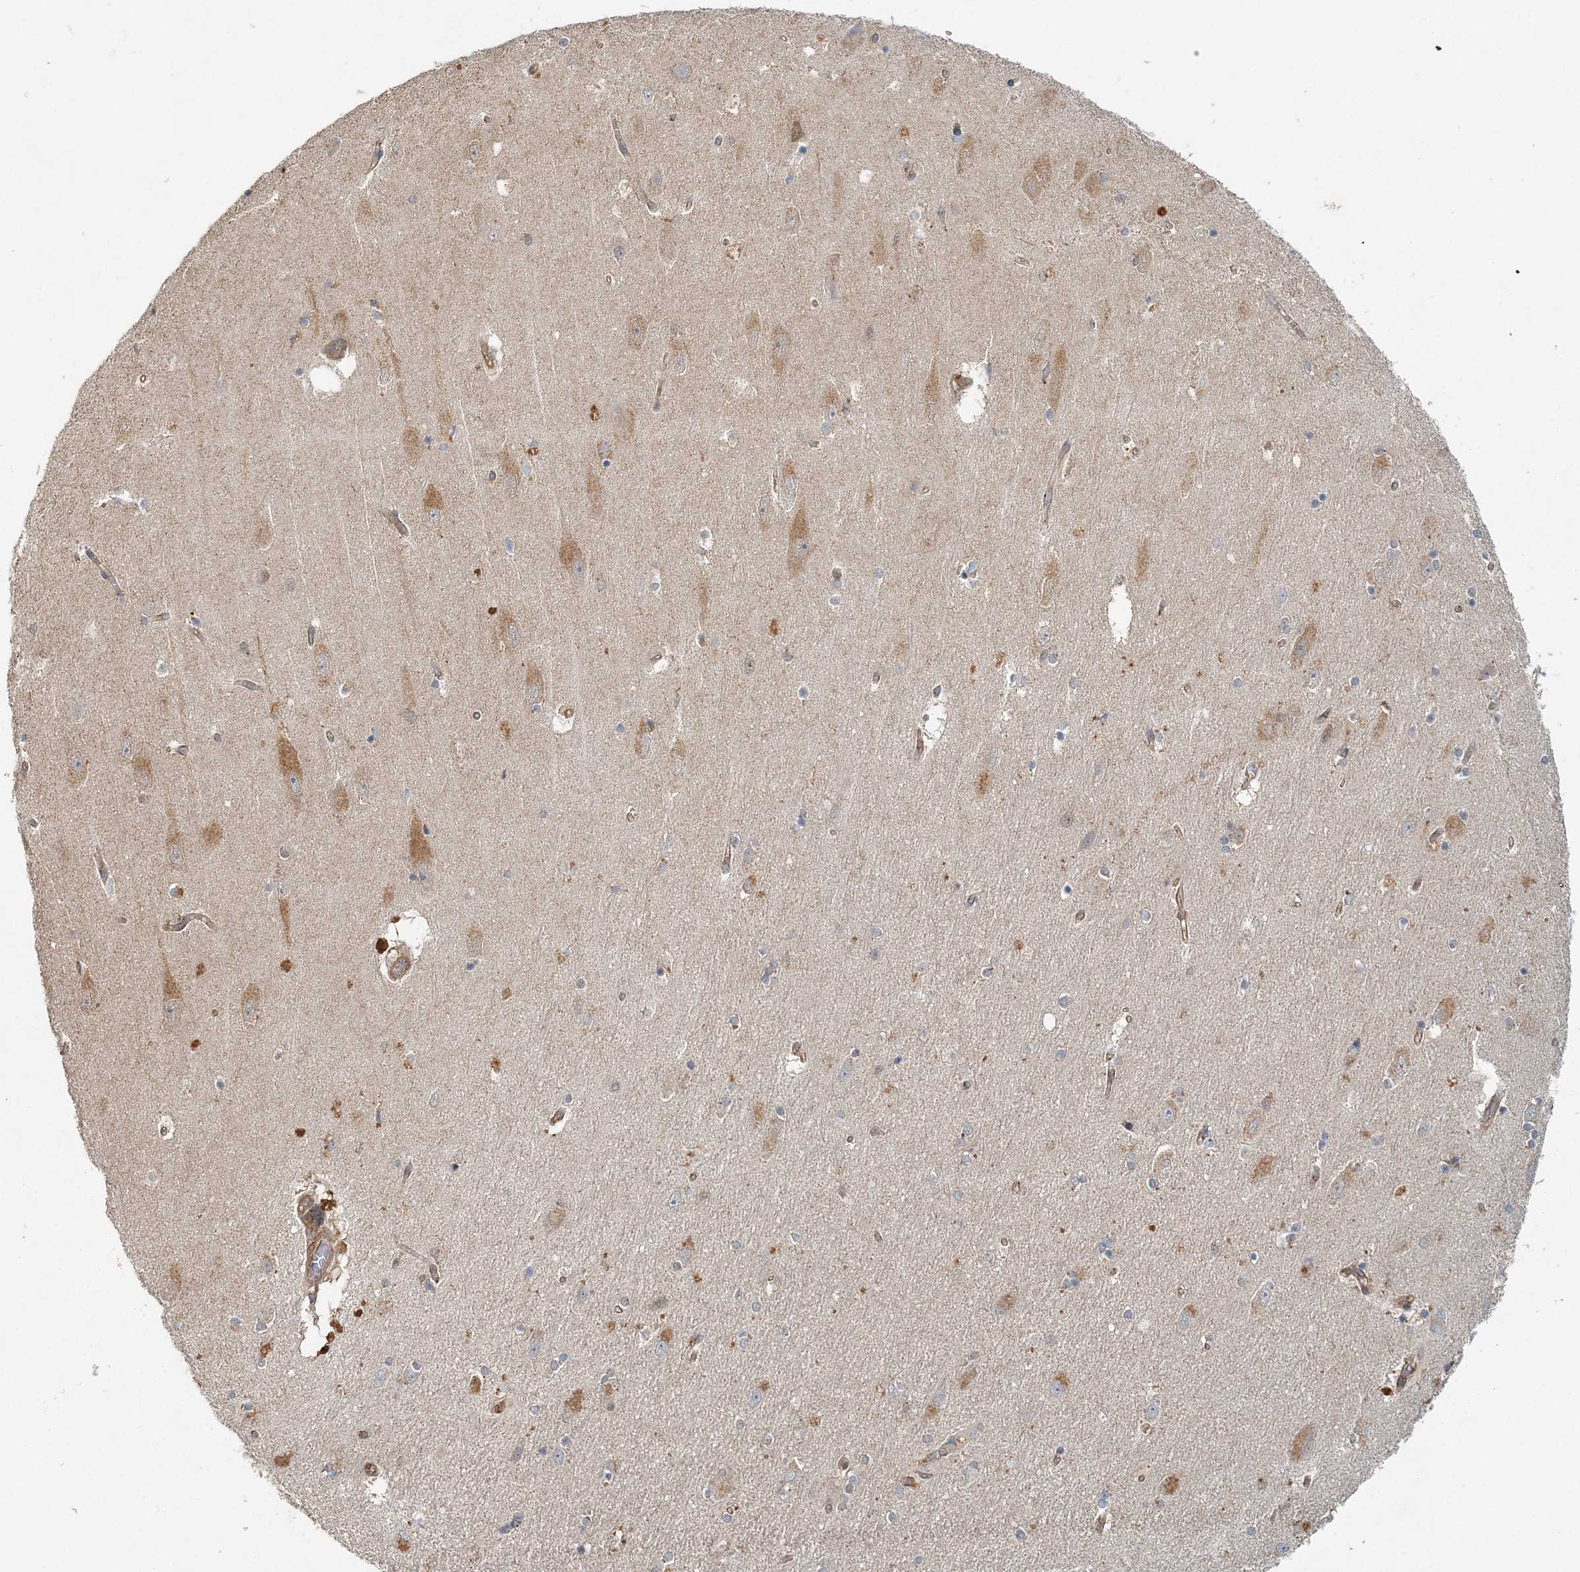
{"staining": {"intensity": "weak", "quantity": "<25%", "location": "cytoplasmic/membranous"}, "tissue": "hippocampus", "cell_type": "Glial cells", "image_type": "normal", "snomed": [{"axis": "morphology", "description": "Normal tissue, NOS"}, {"axis": "topography", "description": "Hippocampus"}], "caption": "Immunohistochemistry (IHC) histopathology image of benign human hippocampus stained for a protein (brown), which reveals no expression in glial cells.", "gene": "MAT2B", "patient": {"sex": "female", "age": 54}}